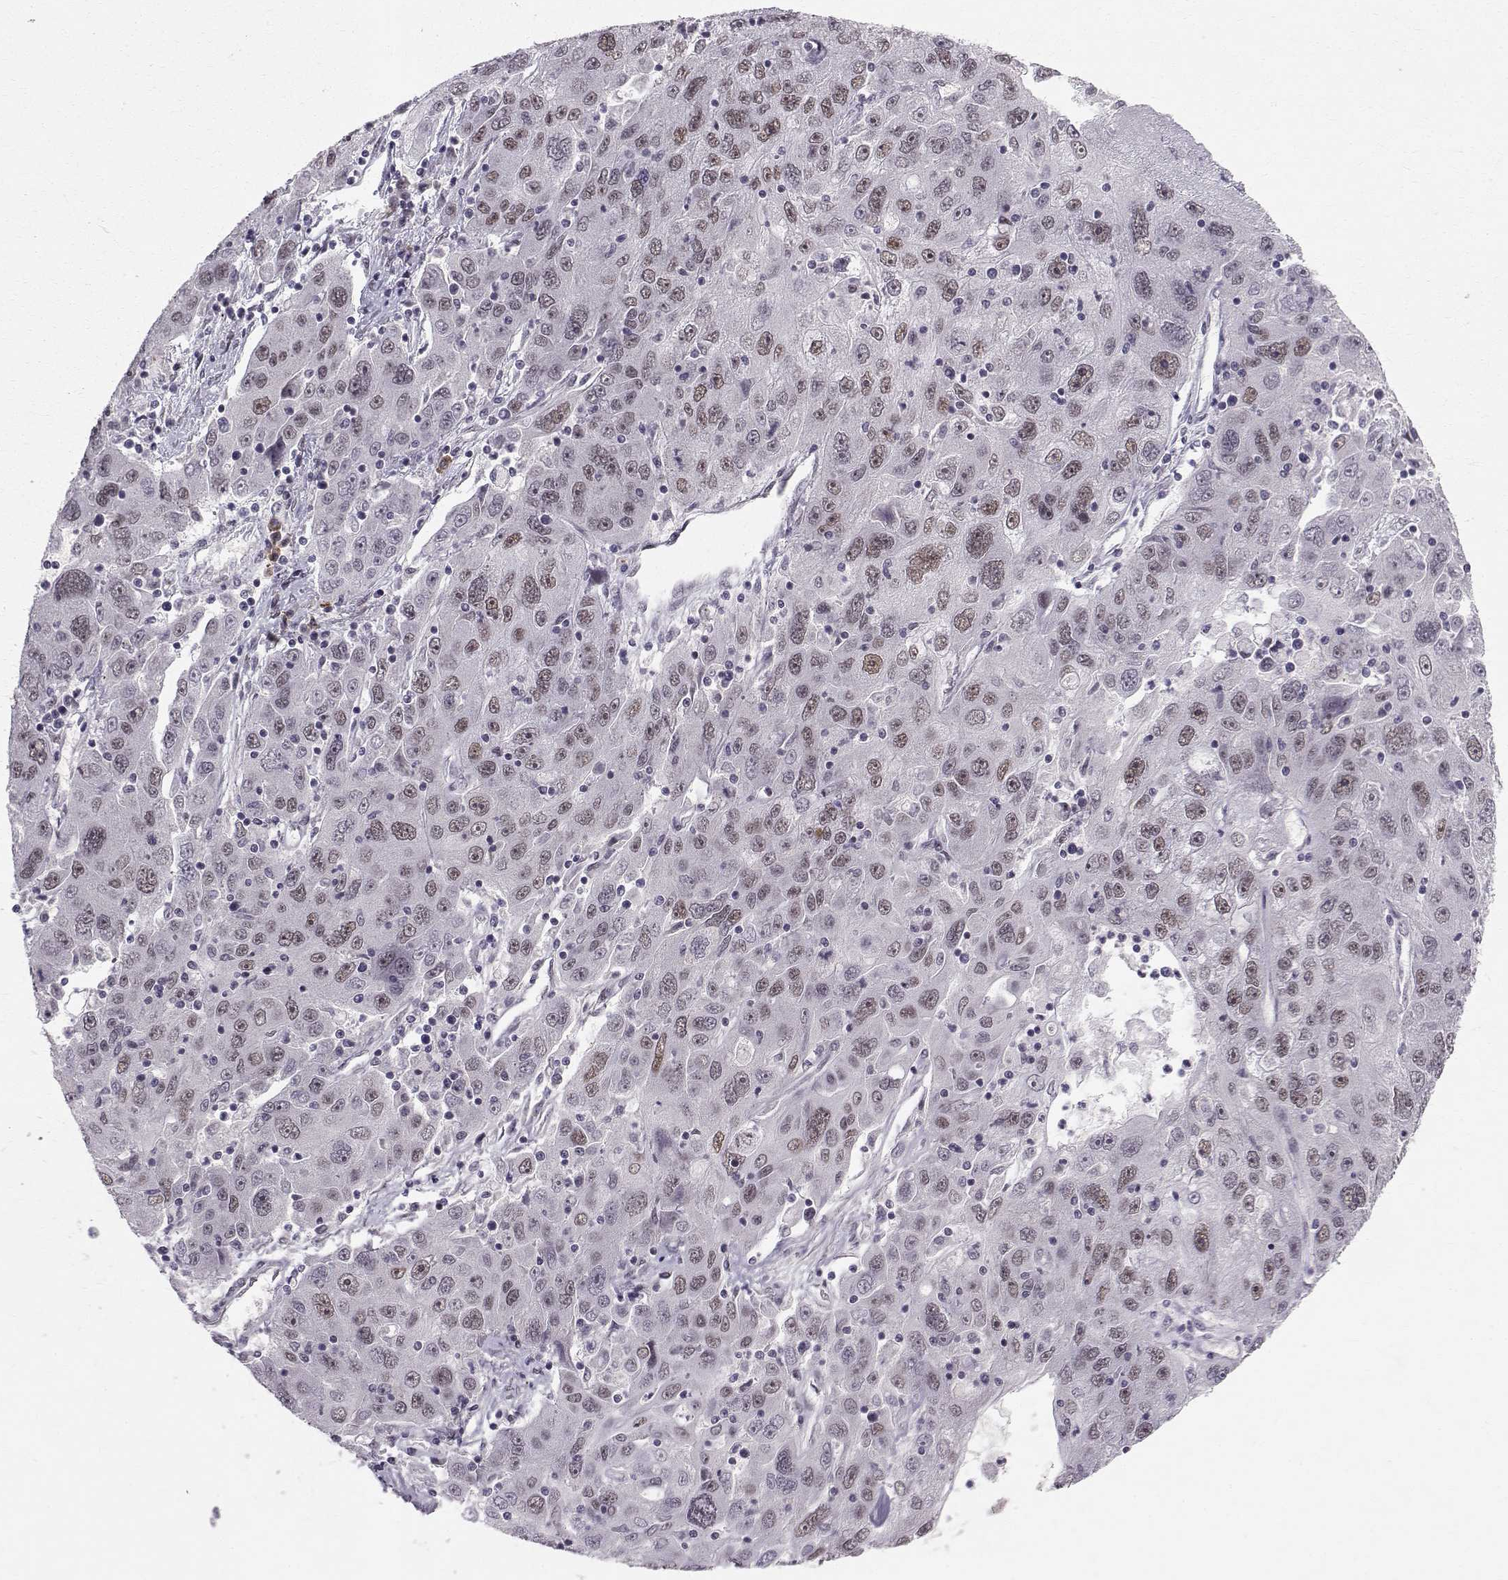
{"staining": {"intensity": "weak", "quantity": "25%-75%", "location": "nuclear"}, "tissue": "stomach cancer", "cell_type": "Tumor cells", "image_type": "cancer", "snomed": [{"axis": "morphology", "description": "Adenocarcinoma, NOS"}, {"axis": "topography", "description": "Stomach"}], "caption": "Adenocarcinoma (stomach) tissue displays weak nuclear positivity in about 25%-75% of tumor cells Immunohistochemistry (ihc) stains the protein in brown and the nuclei are stained blue.", "gene": "RPP38", "patient": {"sex": "male", "age": 56}}